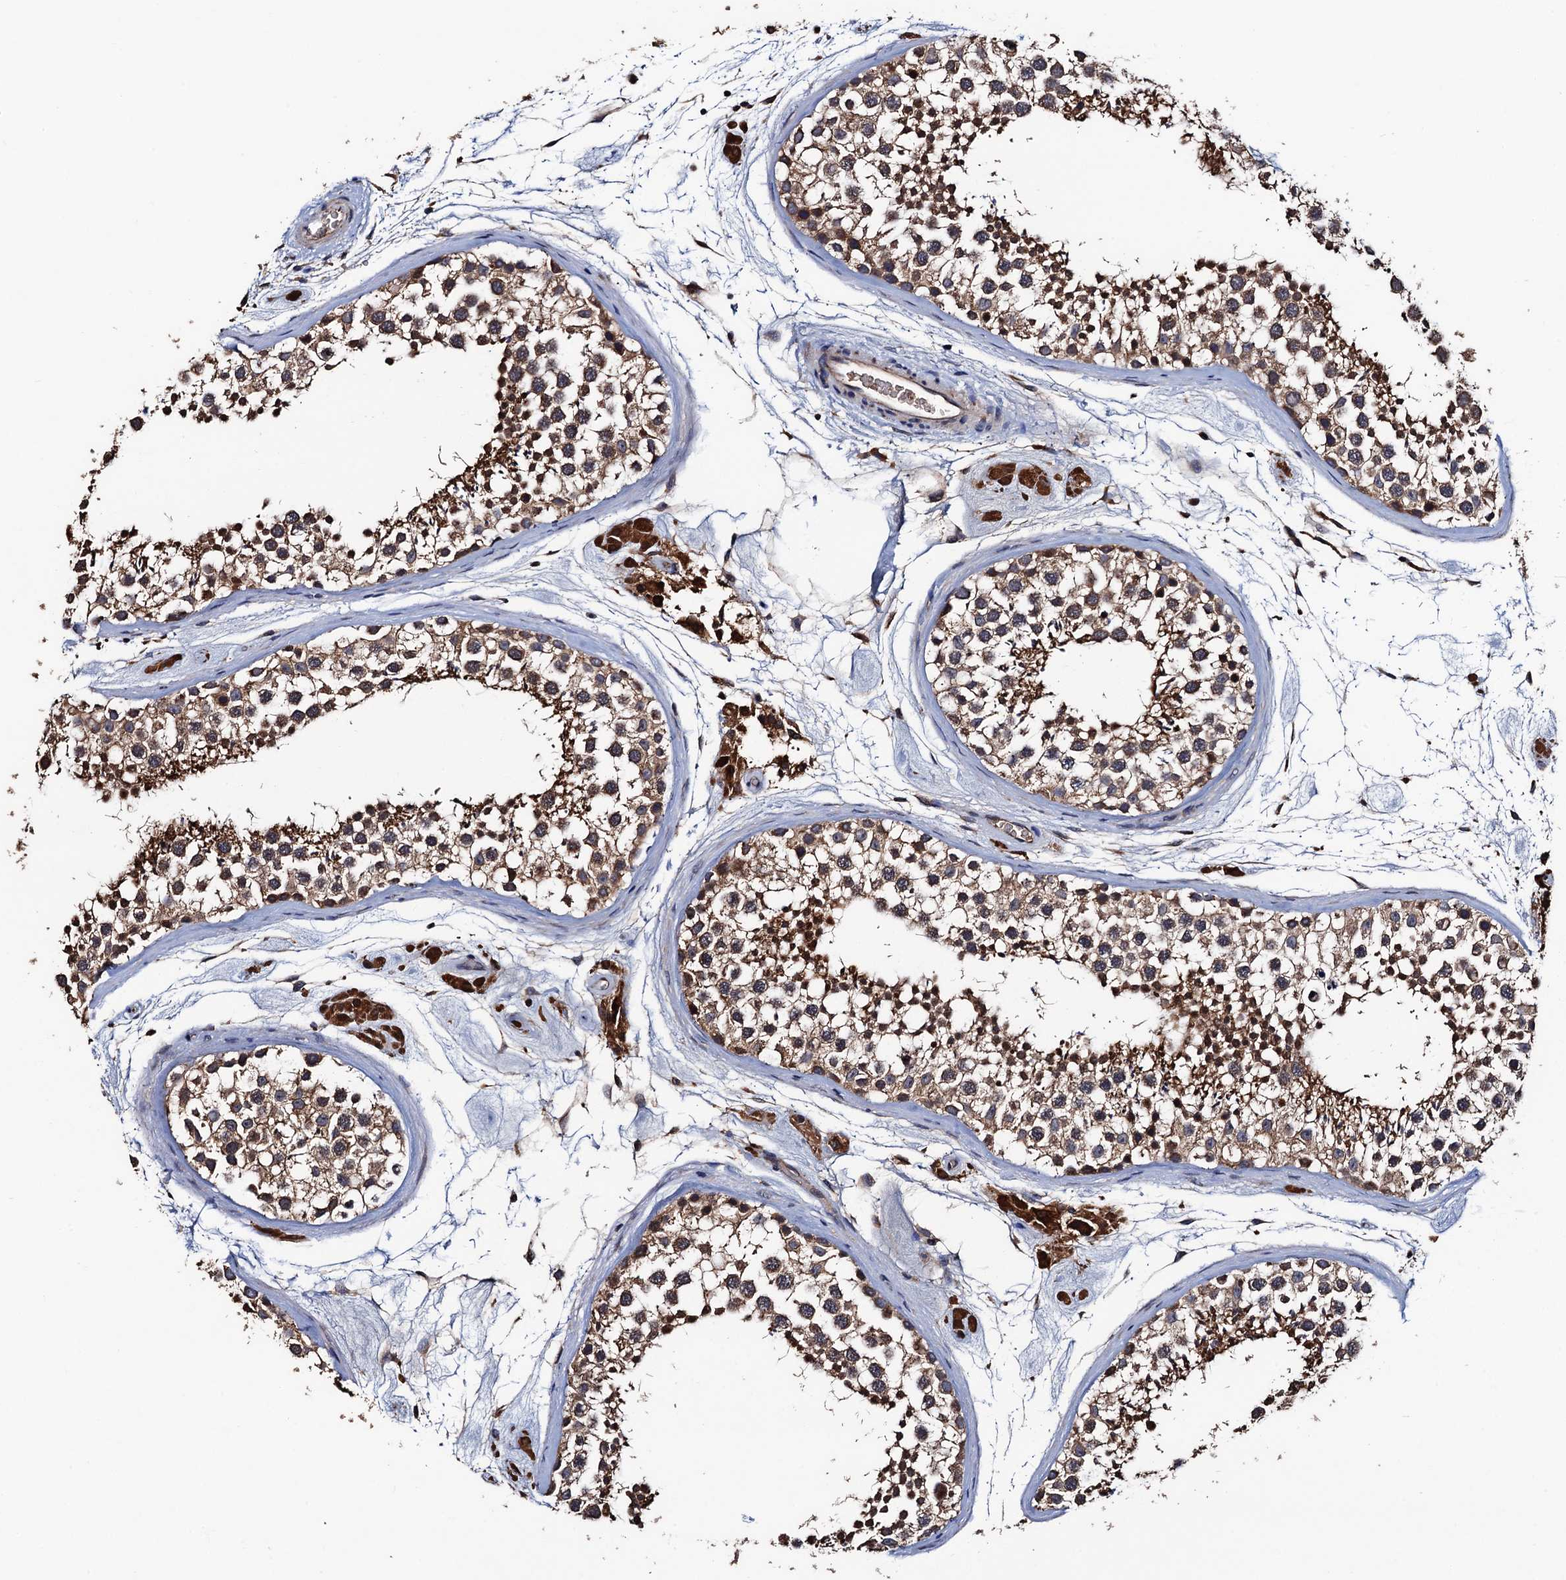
{"staining": {"intensity": "moderate", "quantity": ">75%", "location": "cytoplasmic/membranous"}, "tissue": "testis", "cell_type": "Cells in seminiferous ducts", "image_type": "normal", "snomed": [{"axis": "morphology", "description": "Normal tissue, NOS"}, {"axis": "topography", "description": "Testis"}], "caption": "Brown immunohistochemical staining in unremarkable testis demonstrates moderate cytoplasmic/membranous positivity in approximately >75% of cells in seminiferous ducts. Nuclei are stained in blue.", "gene": "RGS11", "patient": {"sex": "male", "age": 46}}